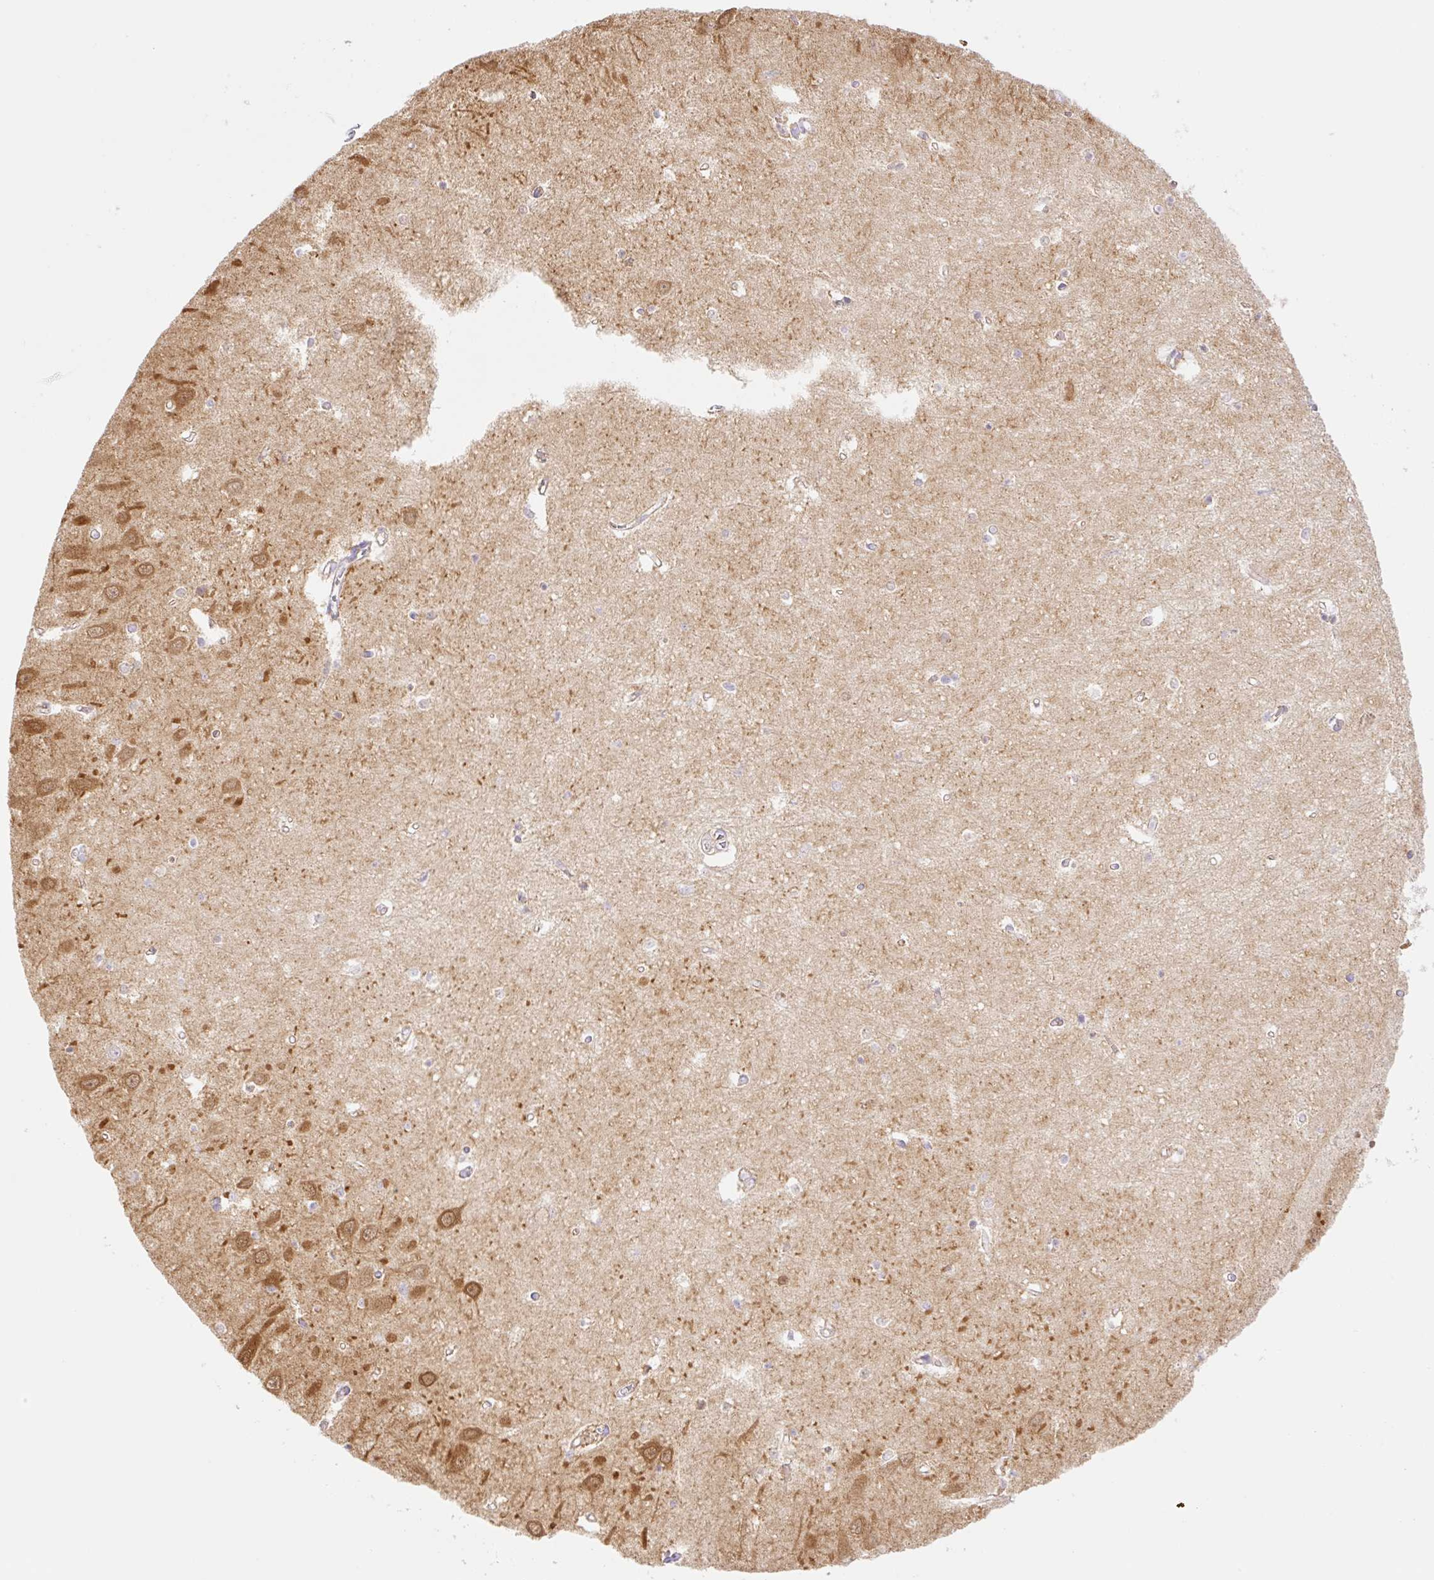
{"staining": {"intensity": "negative", "quantity": "none", "location": "none"}, "tissue": "hippocampus", "cell_type": "Glial cells", "image_type": "normal", "snomed": [{"axis": "morphology", "description": "Normal tissue, NOS"}, {"axis": "topography", "description": "Hippocampus"}], "caption": "Immunohistochemical staining of benign human hippocampus shows no significant staining in glial cells. The staining was performed using DAB to visualize the protein expression in brown, while the nuclei were stained in blue with hematoxylin (Magnification: 20x).", "gene": "ETNK2", "patient": {"sex": "female", "age": 64}}